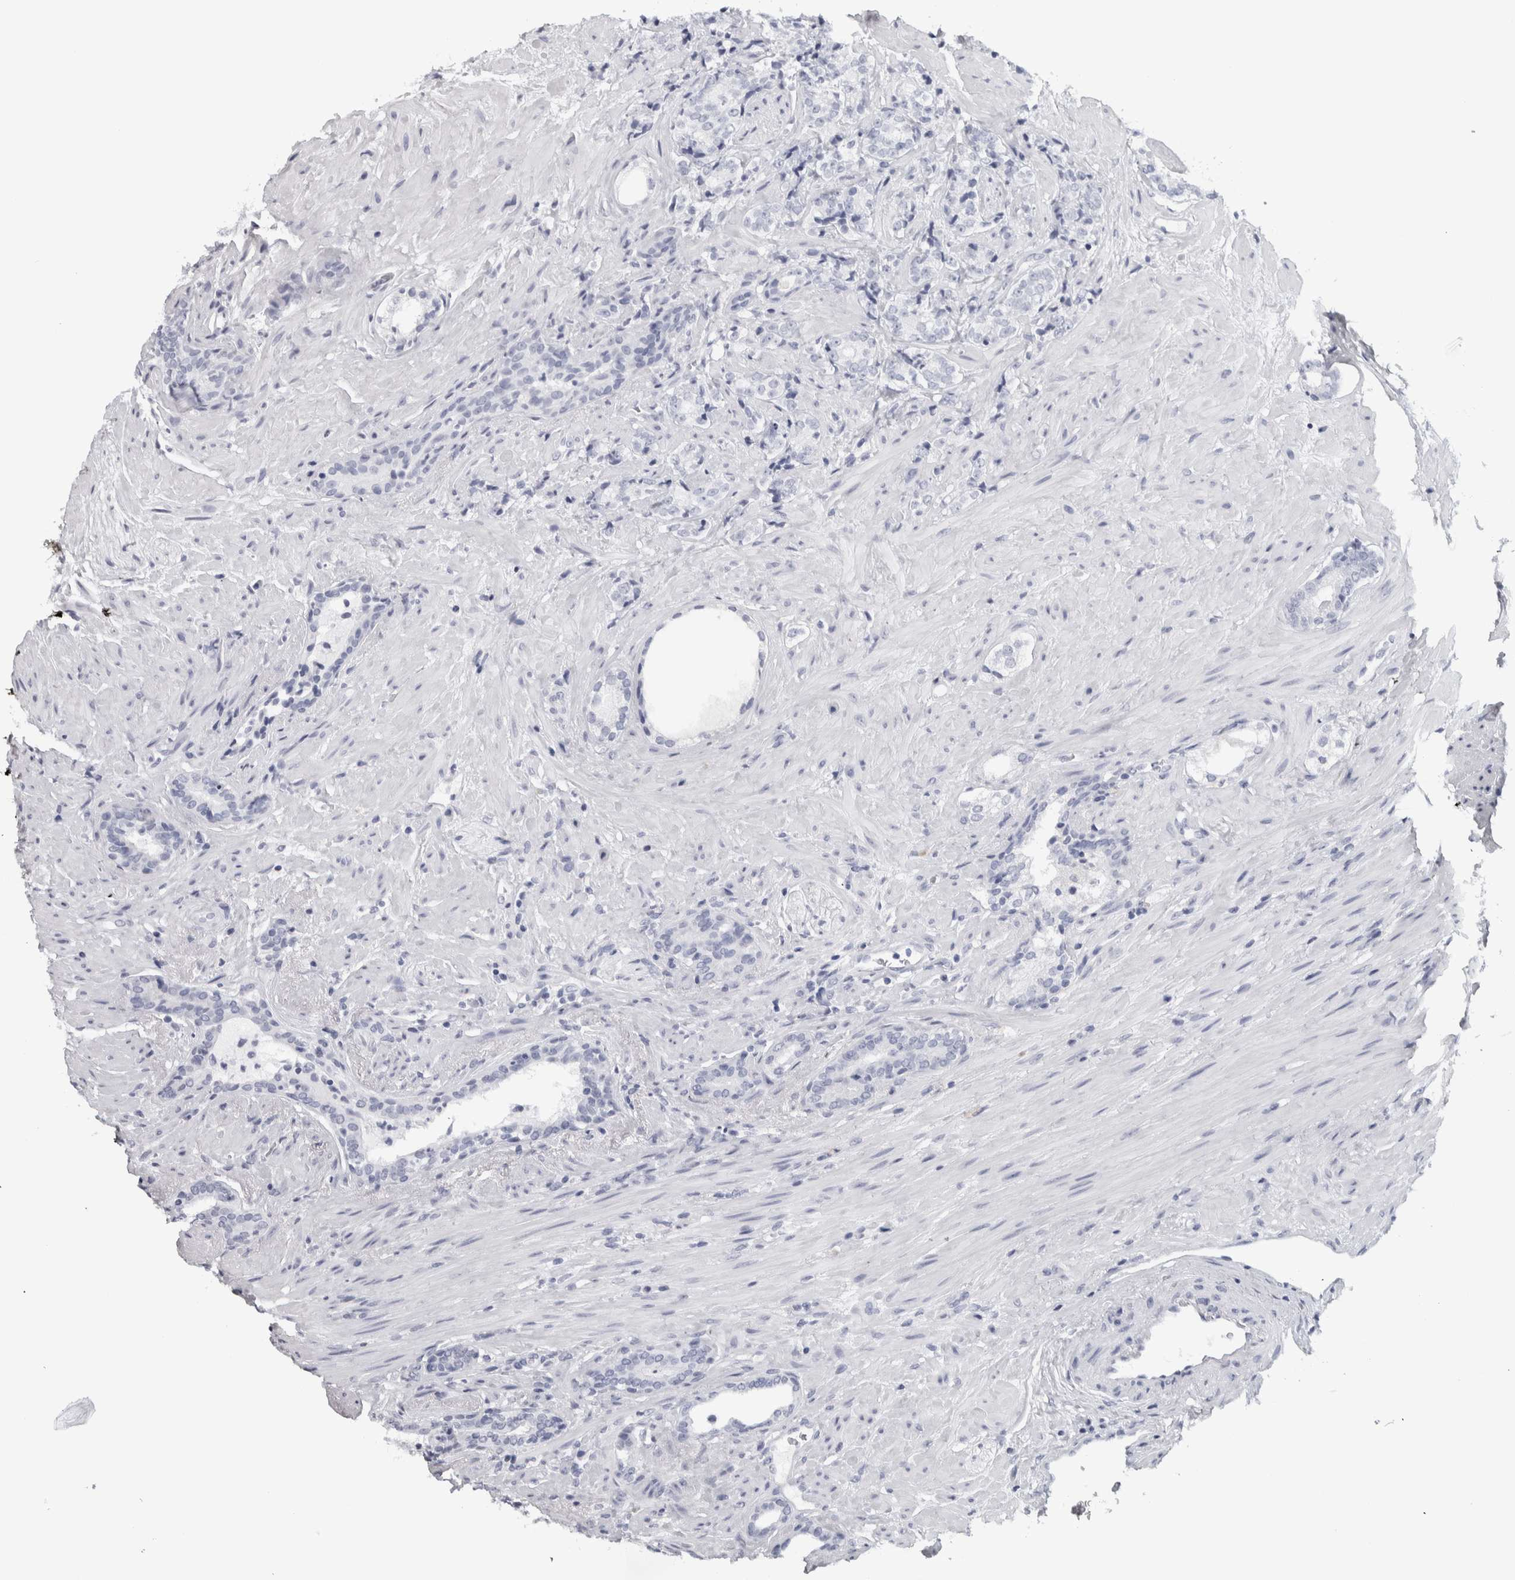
{"staining": {"intensity": "negative", "quantity": "none", "location": "none"}, "tissue": "prostate cancer", "cell_type": "Tumor cells", "image_type": "cancer", "snomed": [{"axis": "morphology", "description": "Adenocarcinoma, High grade"}, {"axis": "topography", "description": "Prostate"}], "caption": "High magnification brightfield microscopy of high-grade adenocarcinoma (prostate) stained with DAB (3,3'-diaminobenzidine) (brown) and counterstained with hematoxylin (blue): tumor cells show no significant expression.", "gene": "NECAB1", "patient": {"sex": "male", "age": 71}}